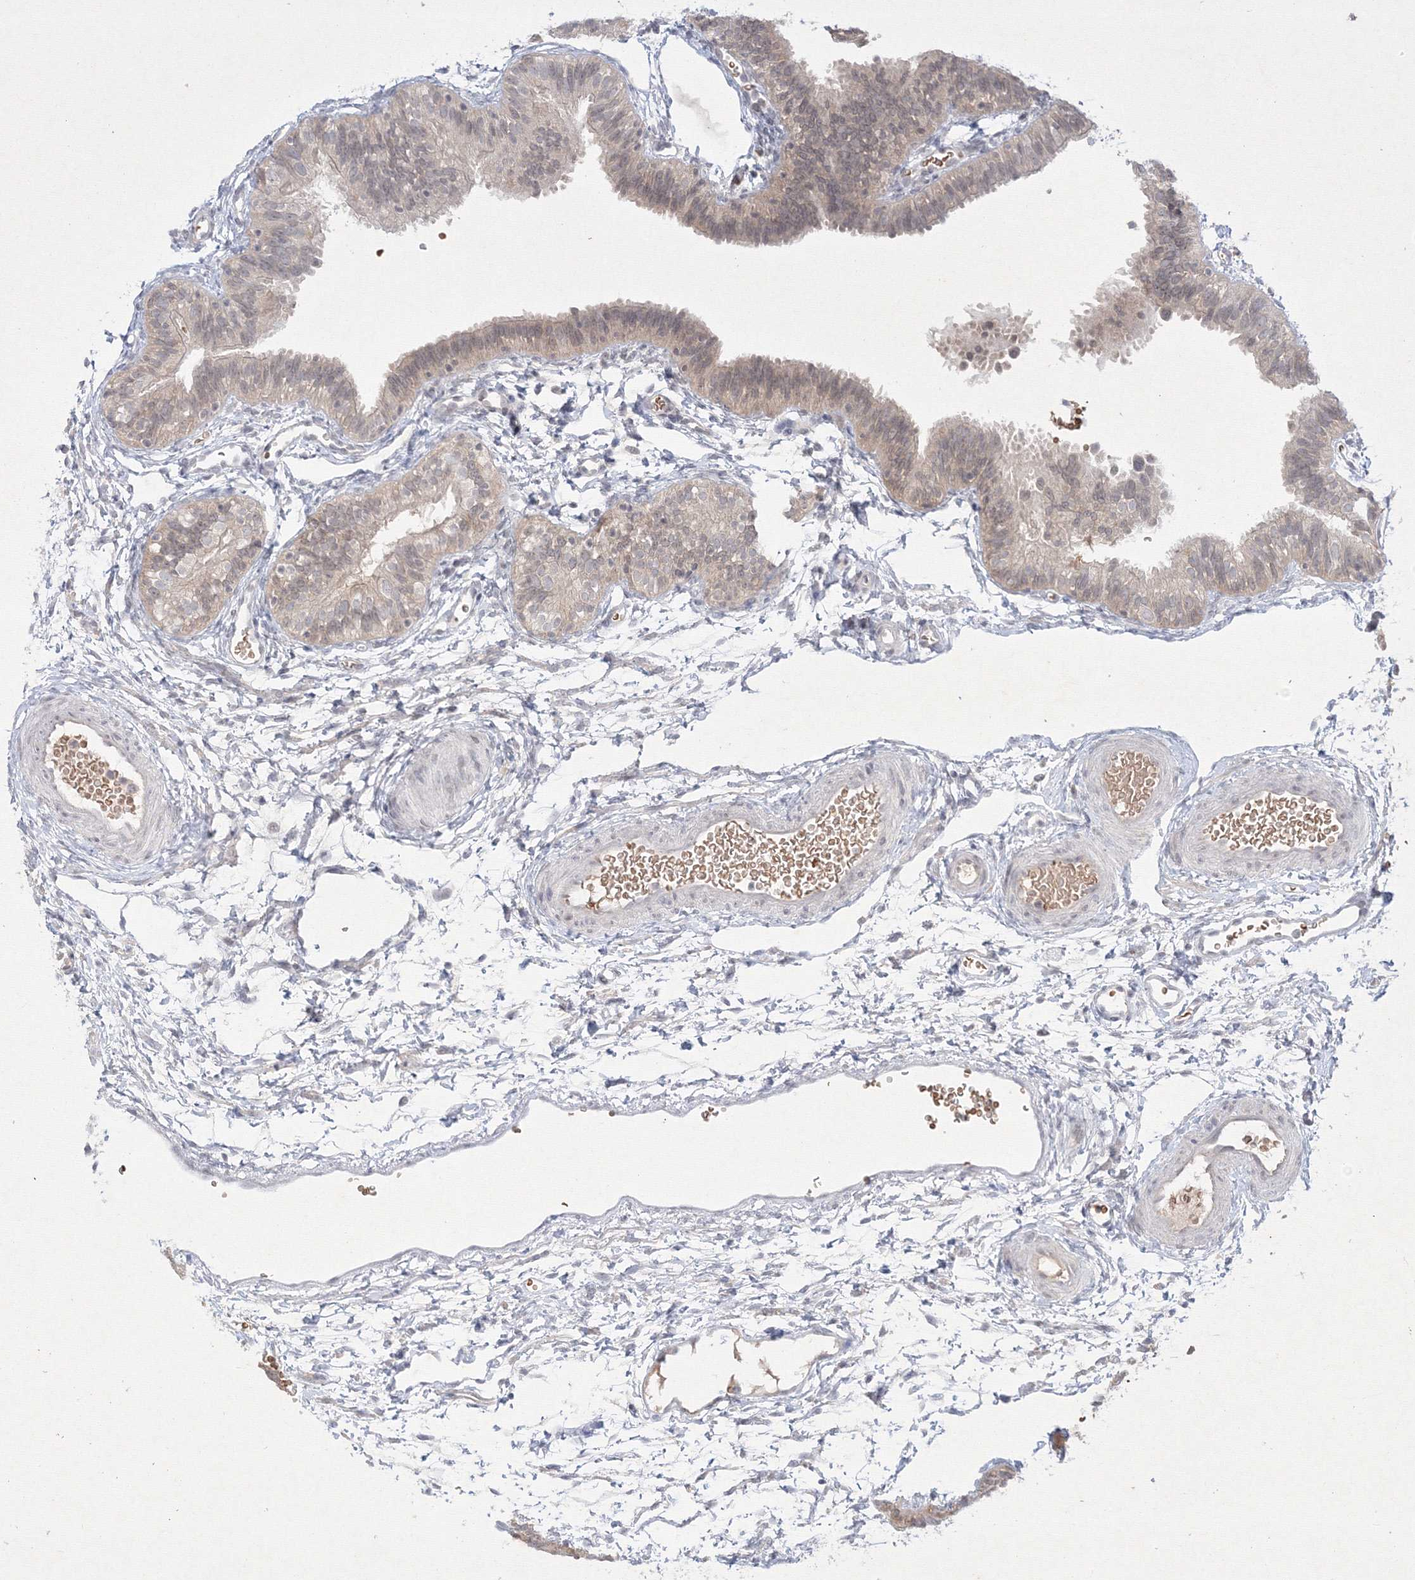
{"staining": {"intensity": "weak", "quantity": "25%-75%", "location": "cytoplasmic/membranous,nuclear"}, "tissue": "fallopian tube", "cell_type": "Glandular cells", "image_type": "normal", "snomed": [{"axis": "morphology", "description": "Normal tissue, NOS"}, {"axis": "topography", "description": "Fallopian tube"}], "caption": "A photomicrograph showing weak cytoplasmic/membranous,nuclear expression in approximately 25%-75% of glandular cells in unremarkable fallopian tube, as visualized by brown immunohistochemical staining.", "gene": "NXPE3", "patient": {"sex": "female", "age": 35}}